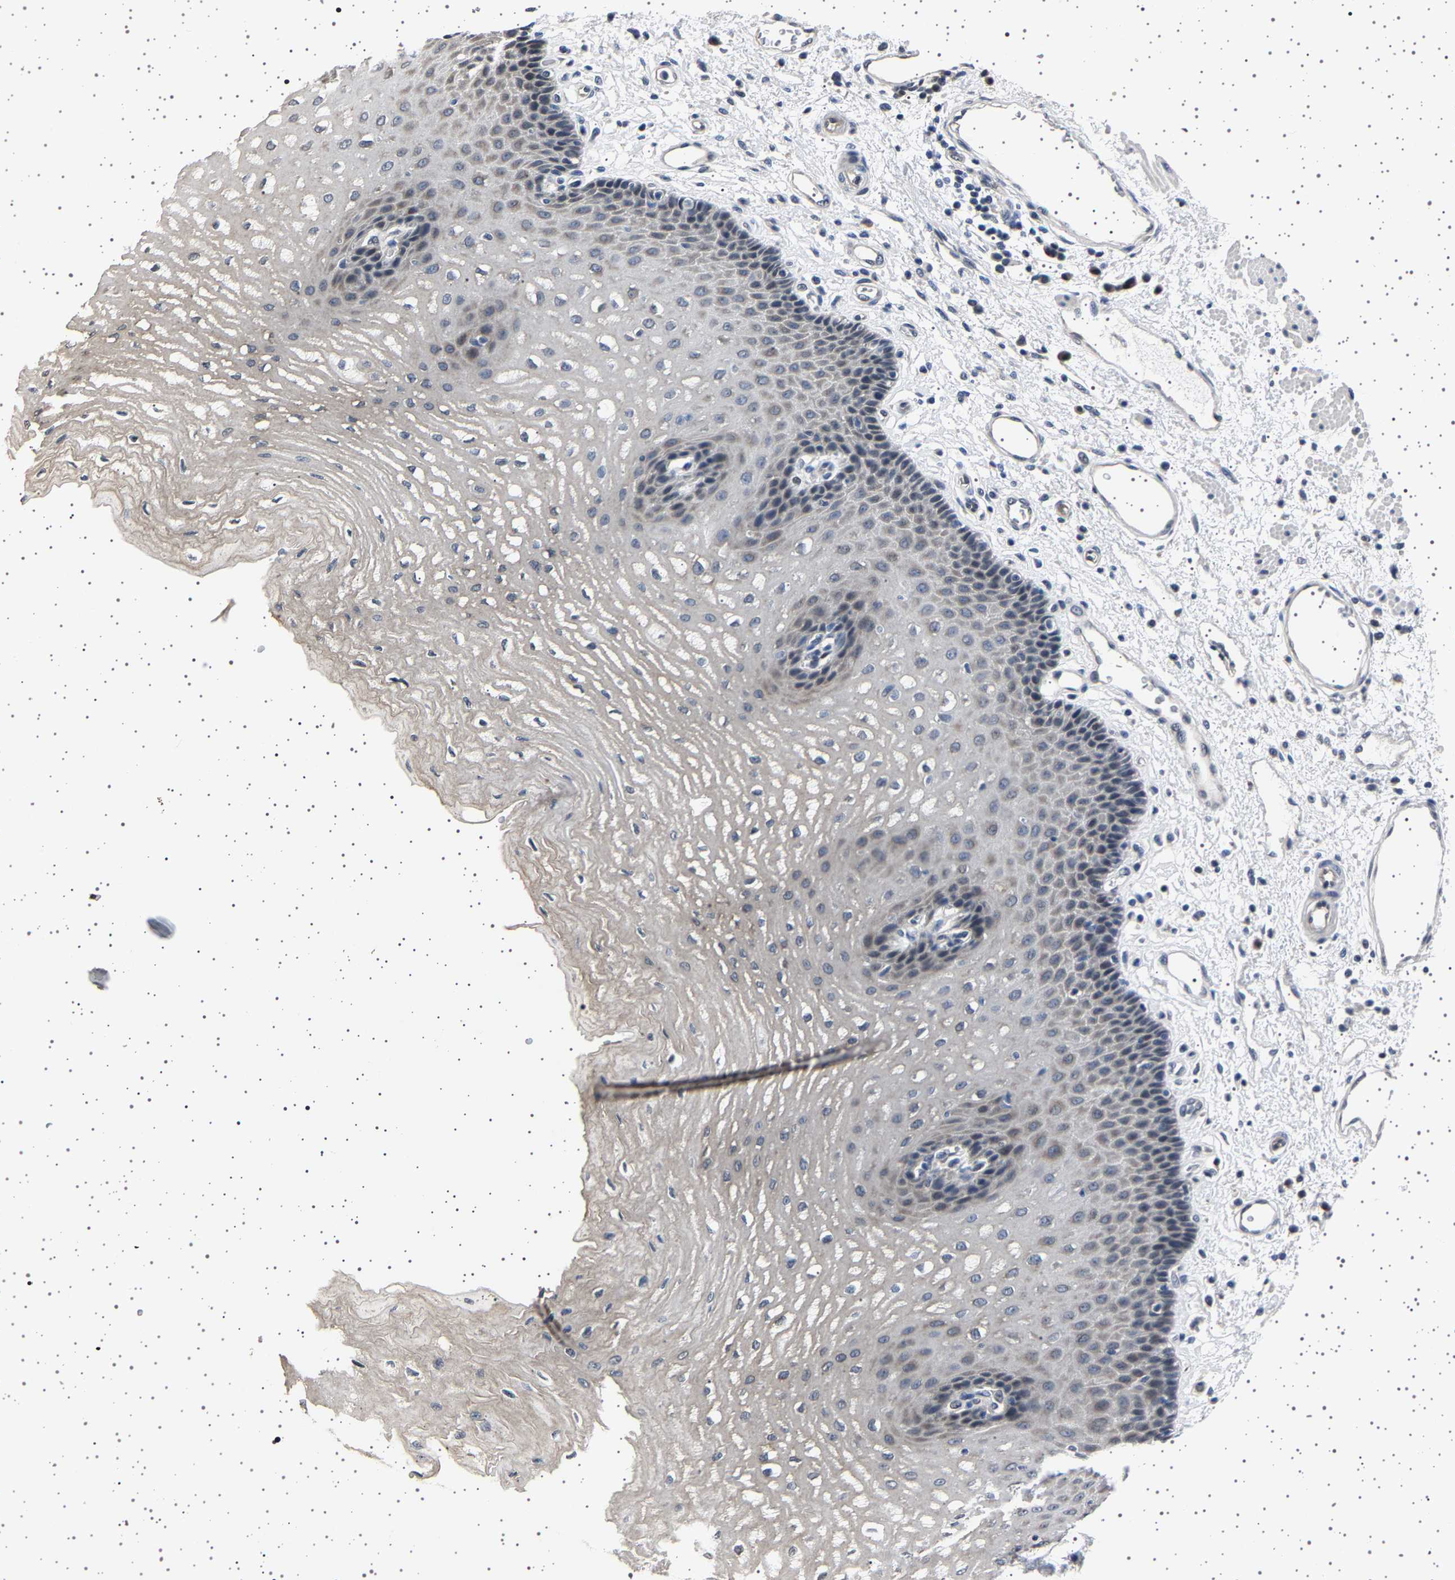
{"staining": {"intensity": "weak", "quantity": "<25%", "location": "cytoplasmic/membranous"}, "tissue": "esophagus", "cell_type": "Squamous epithelial cells", "image_type": "normal", "snomed": [{"axis": "morphology", "description": "Normal tissue, NOS"}, {"axis": "topography", "description": "Esophagus"}], "caption": "Photomicrograph shows no significant protein positivity in squamous epithelial cells of unremarkable esophagus.", "gene": "IL10RB", "patient": {"sex": "male", "age": 54}}